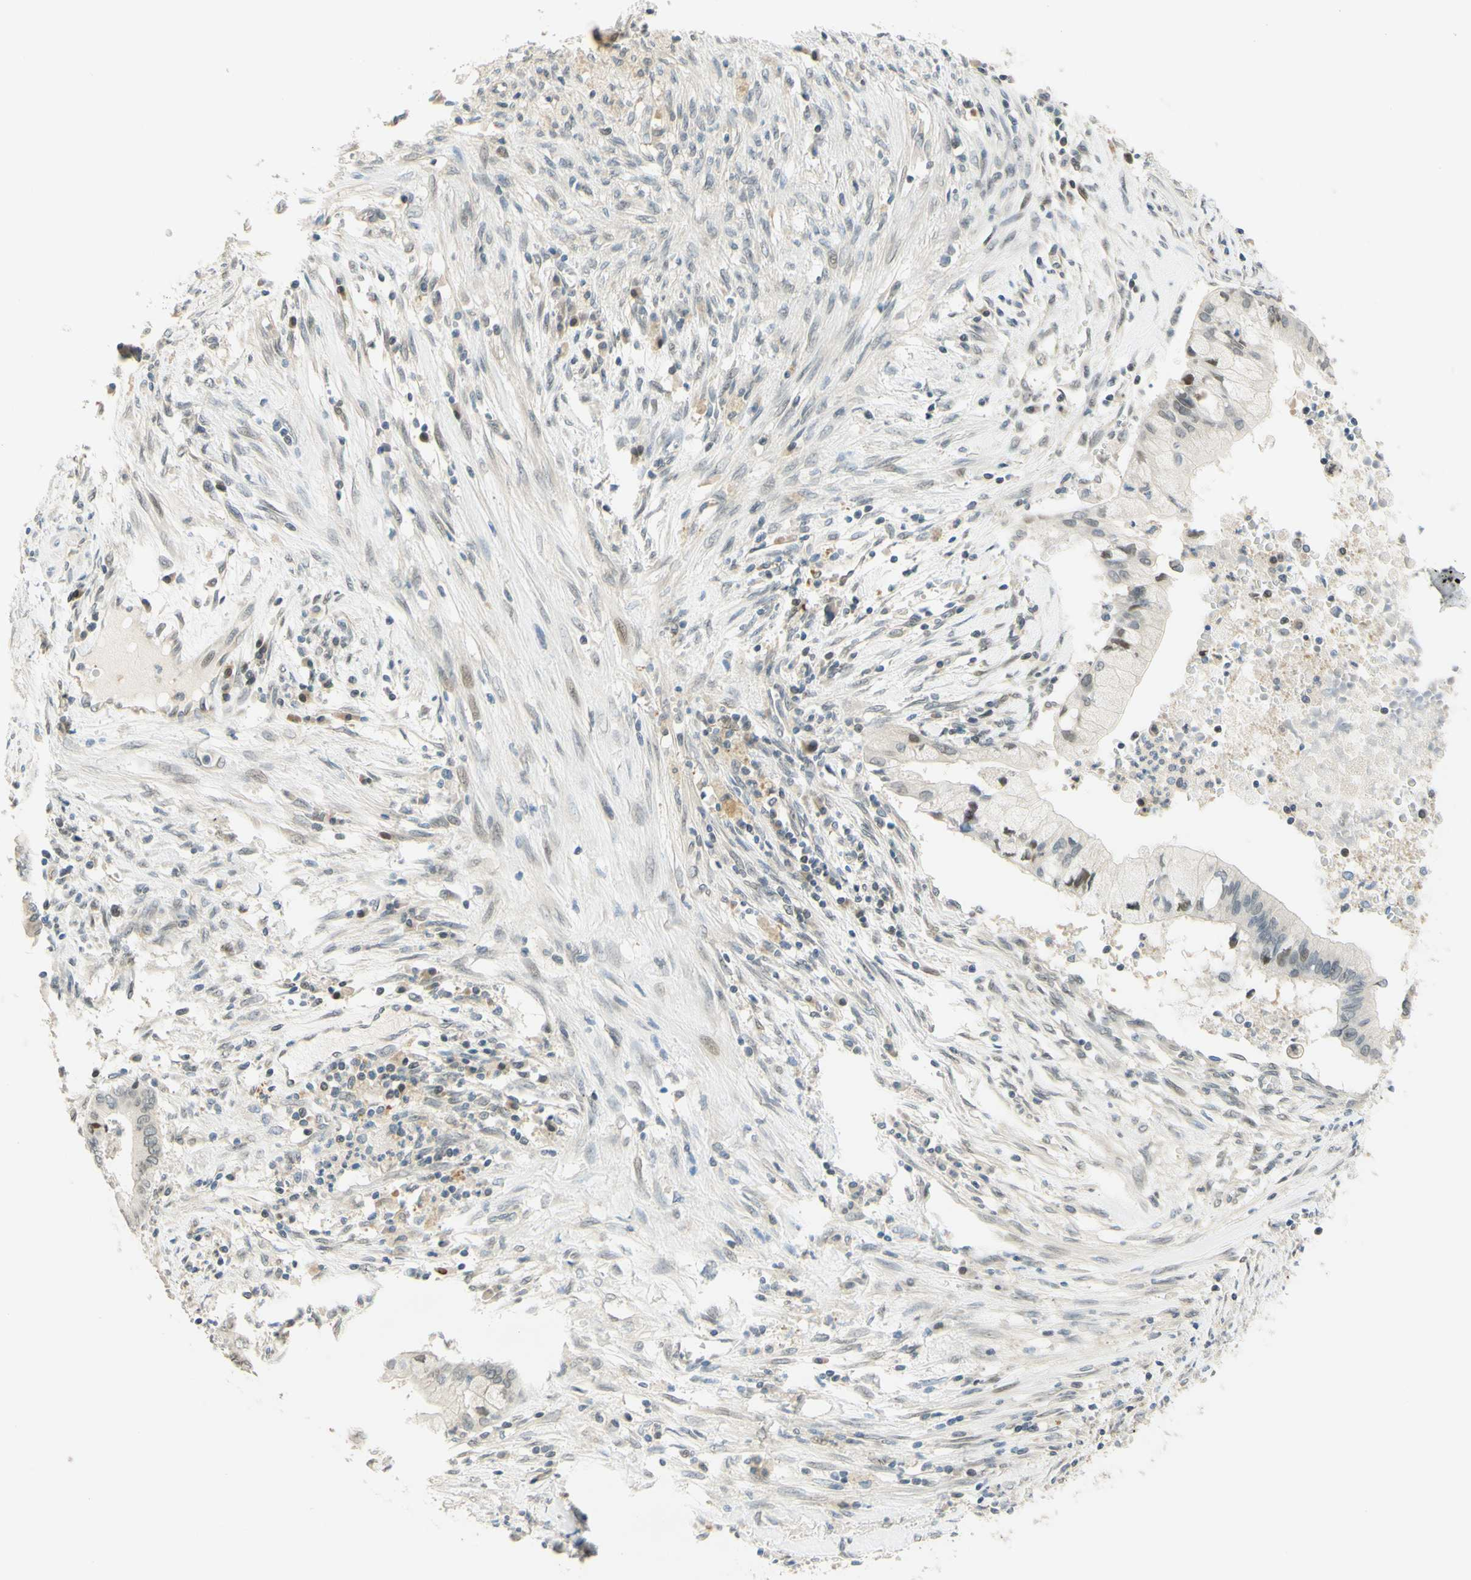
{"staining": {"intensity": "negative", "quantity": "none", "location": "none"}, "tissue": "cervical cancer", "cell_type": "Tumor cells", "image_type": "cancer", "snomed": [{"axis": "morphology", "description": "Adenocarcinoma, NOS"}, {"axis": "topography", "description": "Cervix"}], "caption": "Histopathology image shows no protein expression in tumor cells of cervical adenocarcinoma tissue.", "gene": "C2CD2L", "patient": {"sex": "female", "age": 44}}